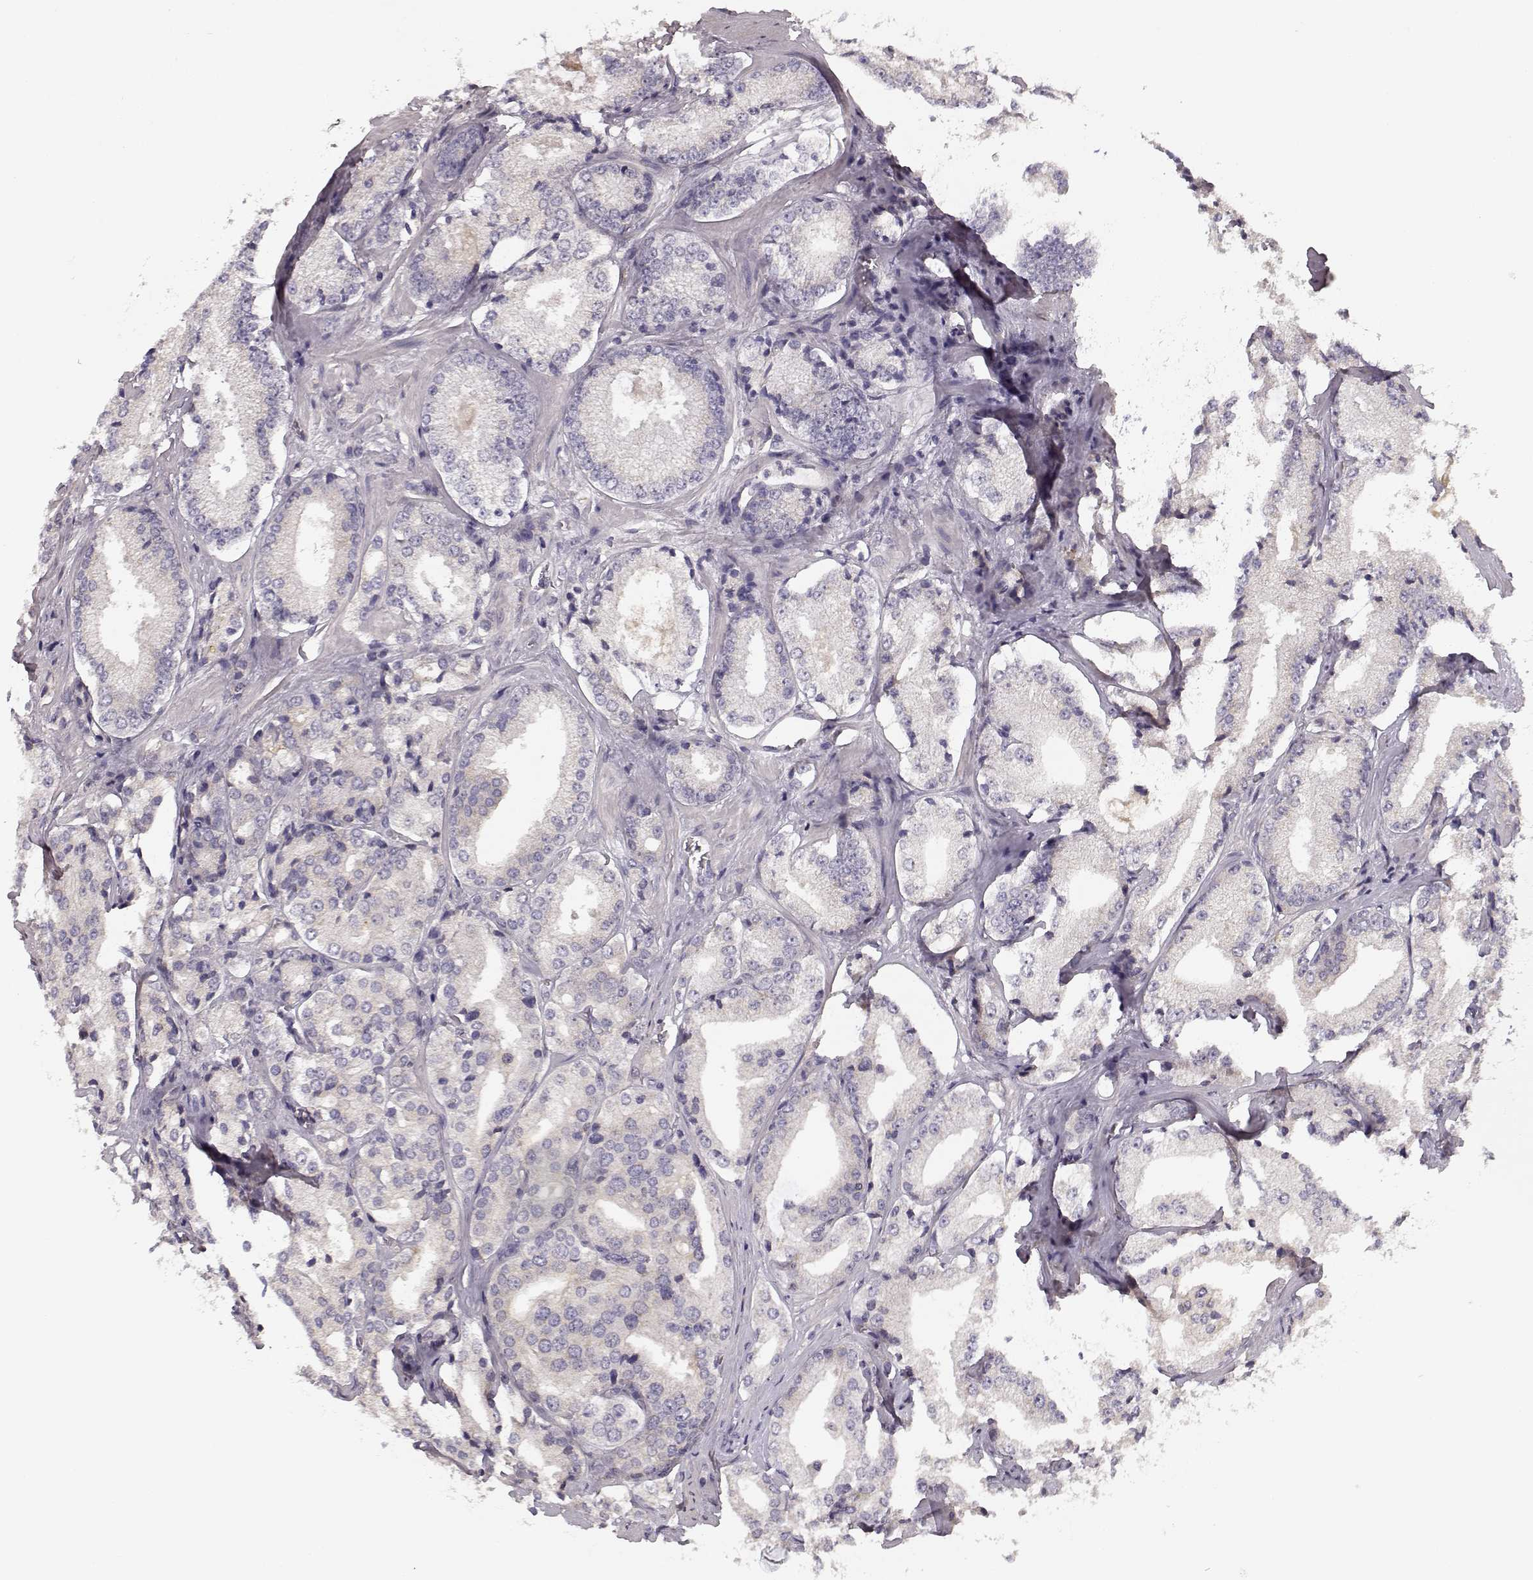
{"staining": {"intensity": "negative", "quantity": "none", "location": "none"}, "tissue": "prostate cancer", "cell_type": "Tumor cells", "image_type": "cancer", "snomed": [{"axis": "morphology", "description": "Adenocarcinoma, Low grade"}, {"axis": "topography", "description": "Prostate"}], "caption": "Human prostate cancer stained for a protein using IHC demonstrates no positivity in tumor cells.", "gene": "GHR", "patient": {"sex": "male", "age": 56}}